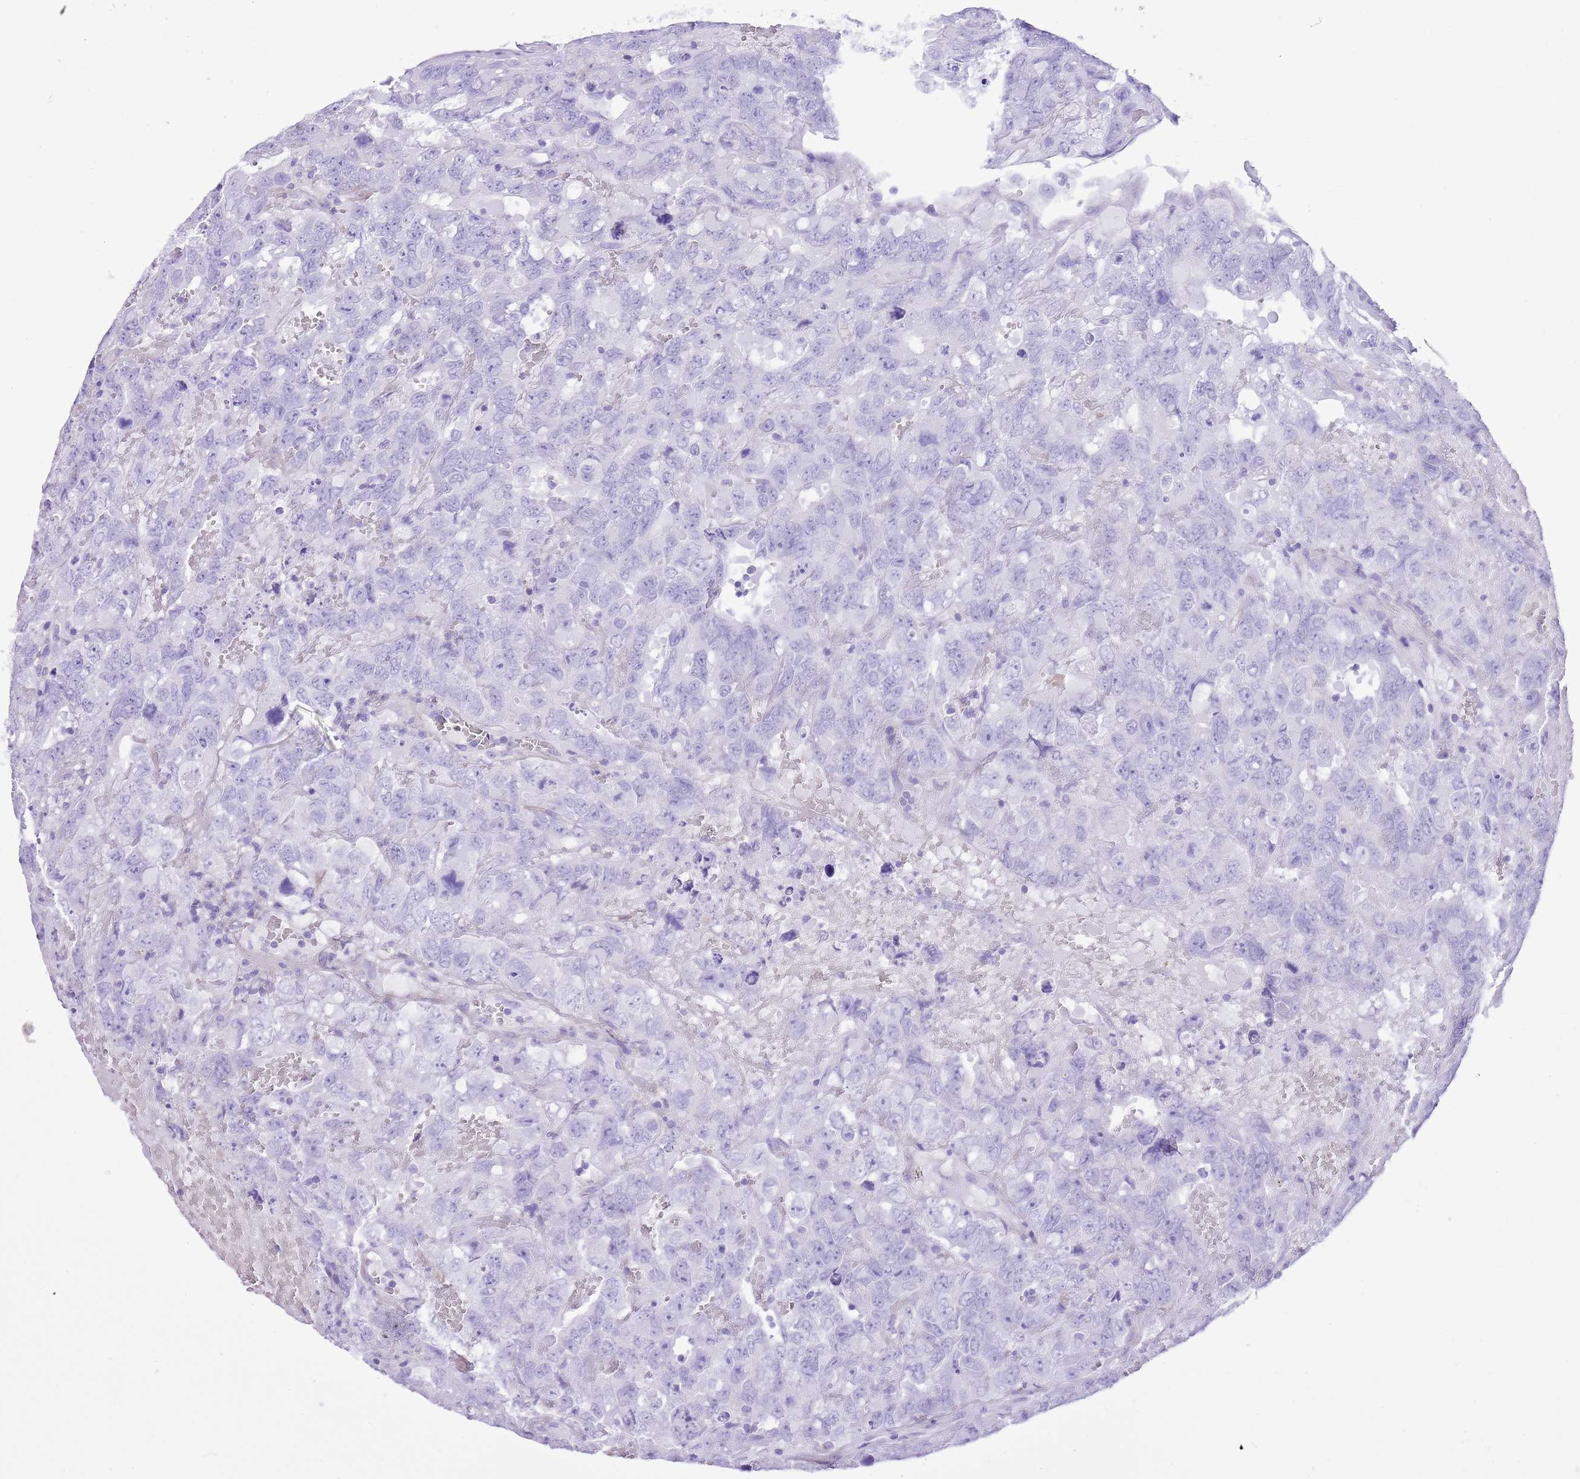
{"staining": {"intensity": "negative", "quantity": "none", "location": "none"}, "tissue": "testis cancer", "cell_type": "Tumor cells", "image_type": "cancer", "snomed": [{"axis": "morphology", "description": "Carcinoma, Embryonal, NOS"}, {"axis": "topography", "description": "Testis"}], "caption": "The image shows no significant positivity in tumor cells of embryonal carcinoma (testis). (Brightfield microscopy of DAB immunohistochemistry at high magnification).", "gene": "AAR2", "patient": {"sex": "male", "age": 45}}